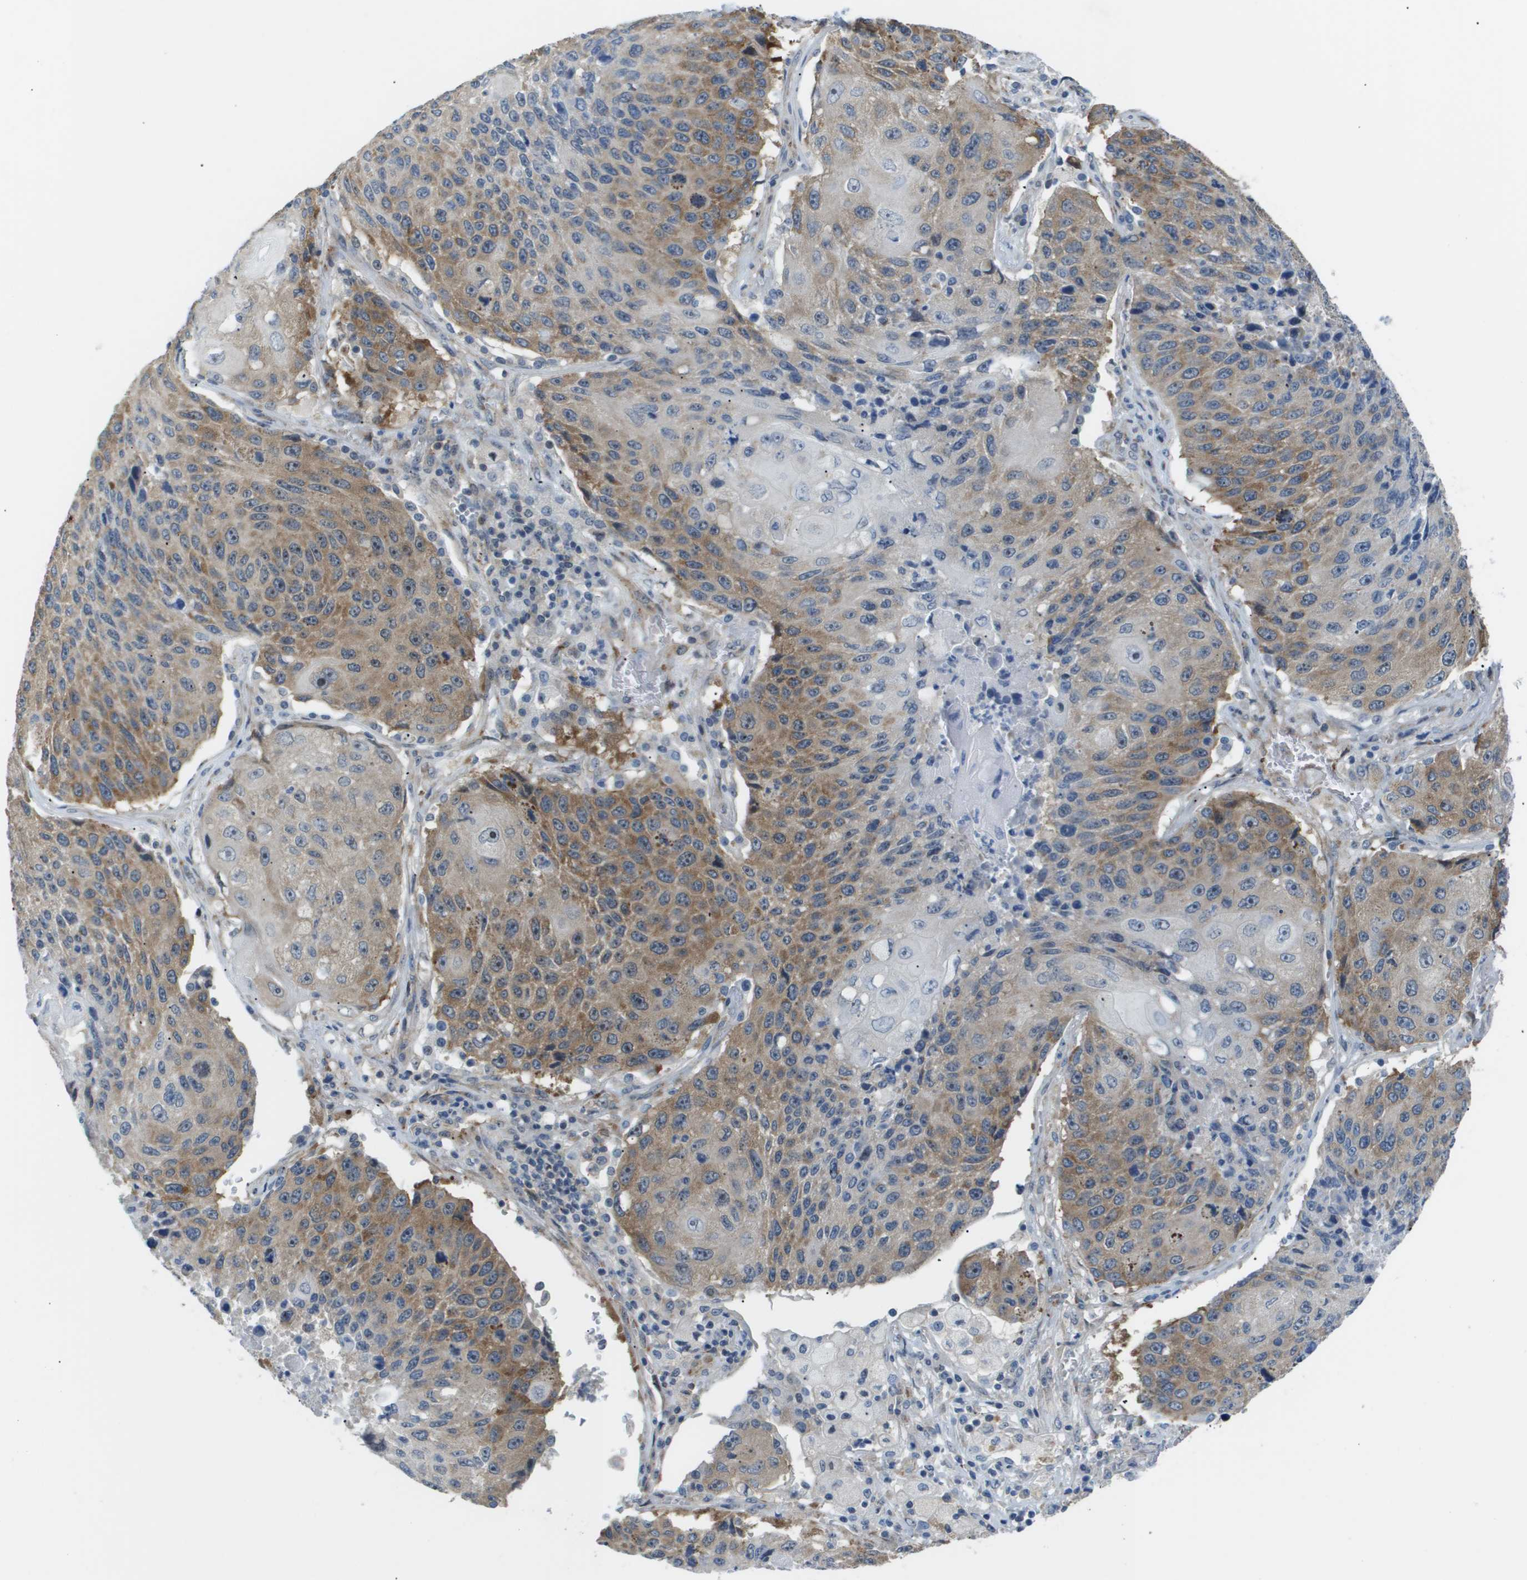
{"staining": {"intensity": "moderate", "quantity": "25%-75%", "location": "cytoplasmic/membranous"}, "tissue": "lung cancer", "cell_type": "Tumor cells", "image_type": "cancer", "snomed": [{"axis": "morphology", "description": "Squamous cell carcinoma, NOS"}, {"axis": "topography", "description": "Lung"}], "caption": "DAB (3,3'-diaminobenzidine) immunohistochemical staining of human lung cancer (squamous cell carcinoma) reveals moderate cytoplasmic/membranous protein expression in approximately 25%-75% of tumor cells.", "gene": "OTUD5", "patient": {"sex": "male", "age": 61}}